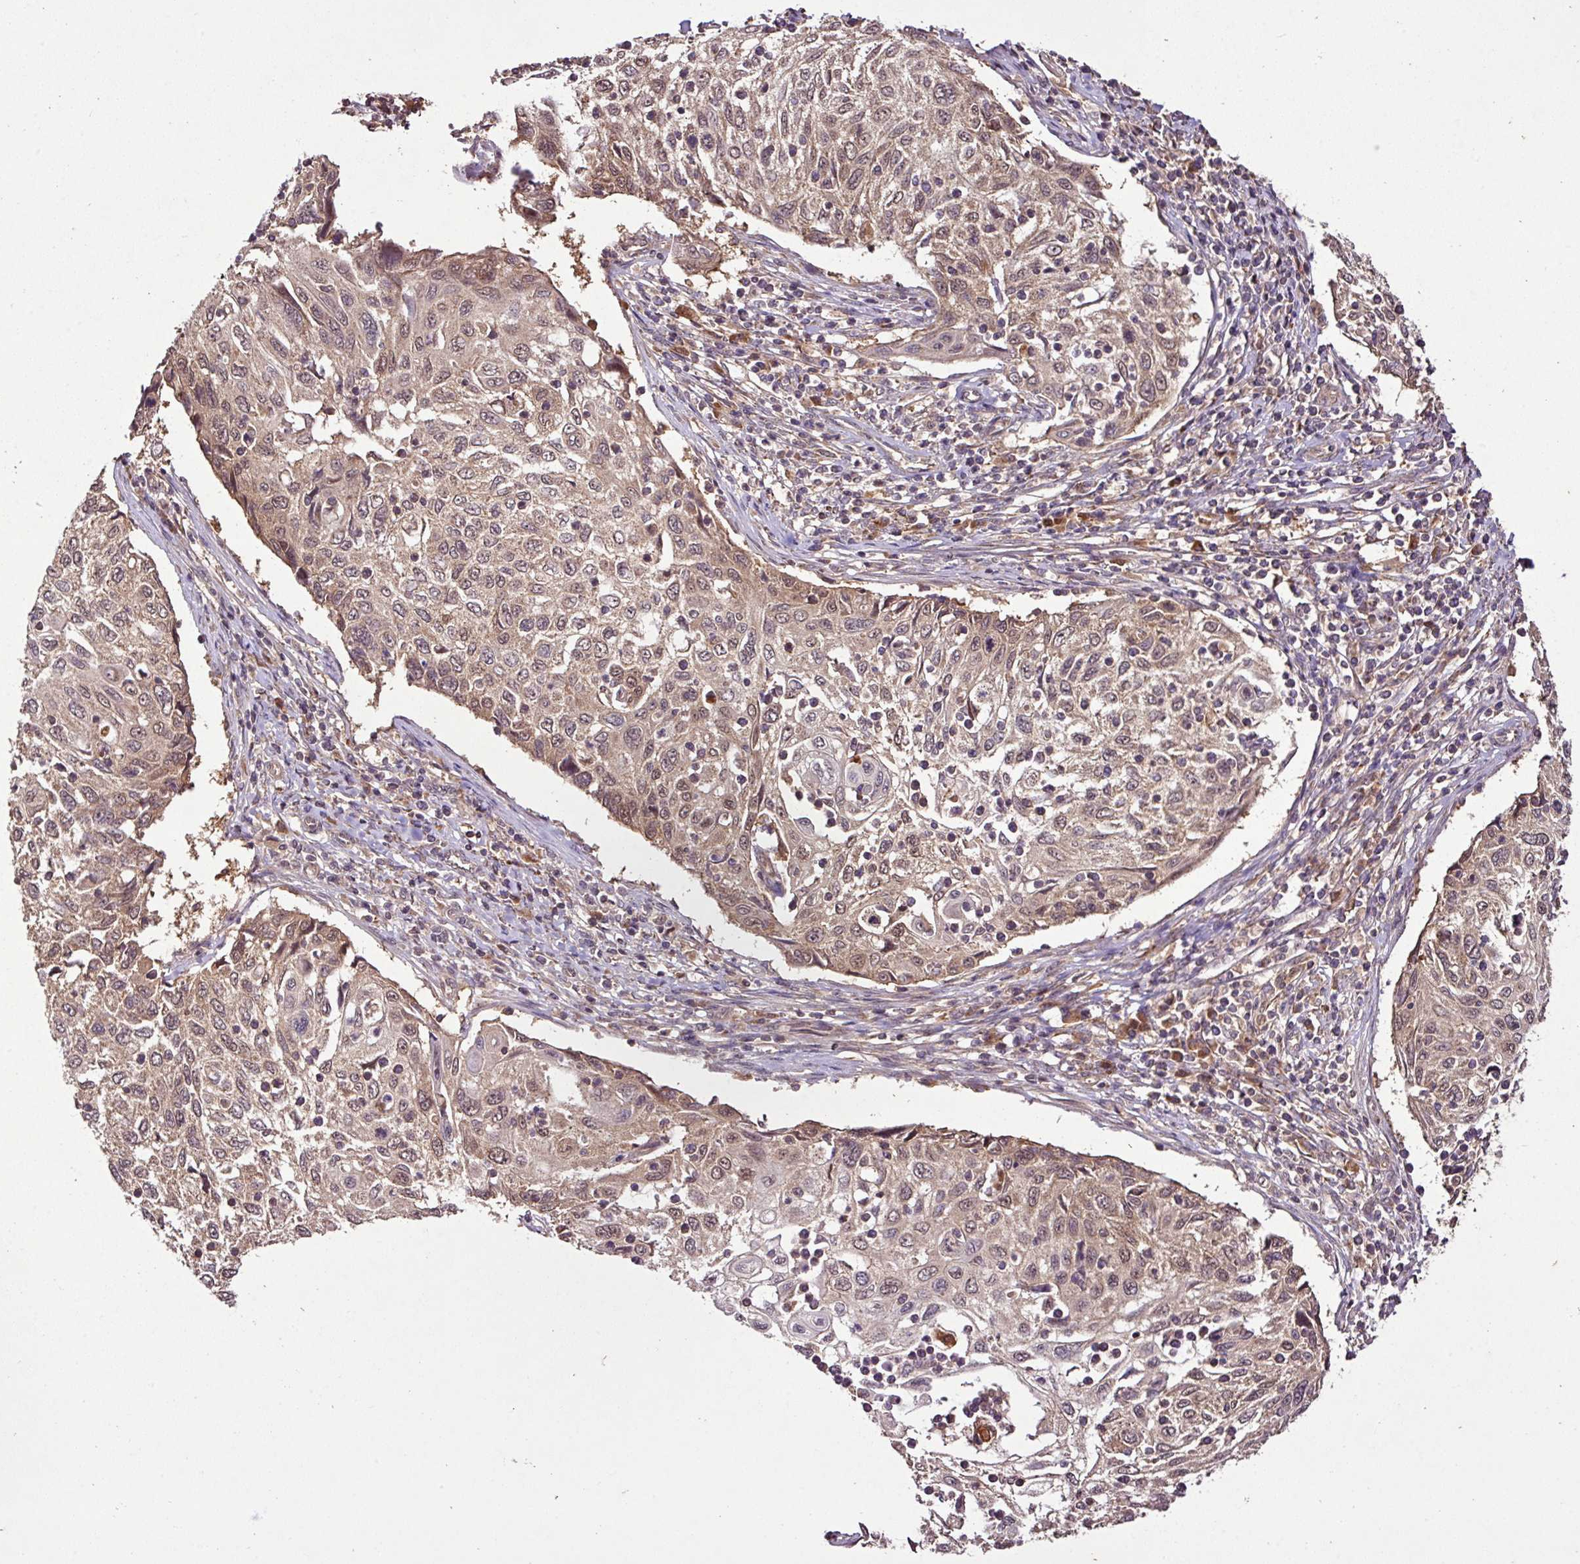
{"staining": {"intensity": "moderate", "quantity": ">75%", "location": "cytoplasmic/membranous,nuclear"}, "tissue": "cervical cancer", "cell_type": "Tumor cells", "image_type": "cancer", "snomed": [{"axis": "morphology", "description": "Squamous cell carcinoma, NOS"}, {"axis": "topography", "description": "Cervix"}], "caption": "DAB (3,3'-diaminobenzidine) immunohistochemical staining of human cervical squamous cell carcinoma reveals moderate cytoplasmic/membranous and nuclear protein staining in about >75% of tumor cells. The staining was performed using DAB to visualize the protein expression in brown, while the nuclei were stained in blue with hematoxylin (Magnification: 20x).", "gene": "FAIM", "patient": {"sex": "female", "age": 70}}